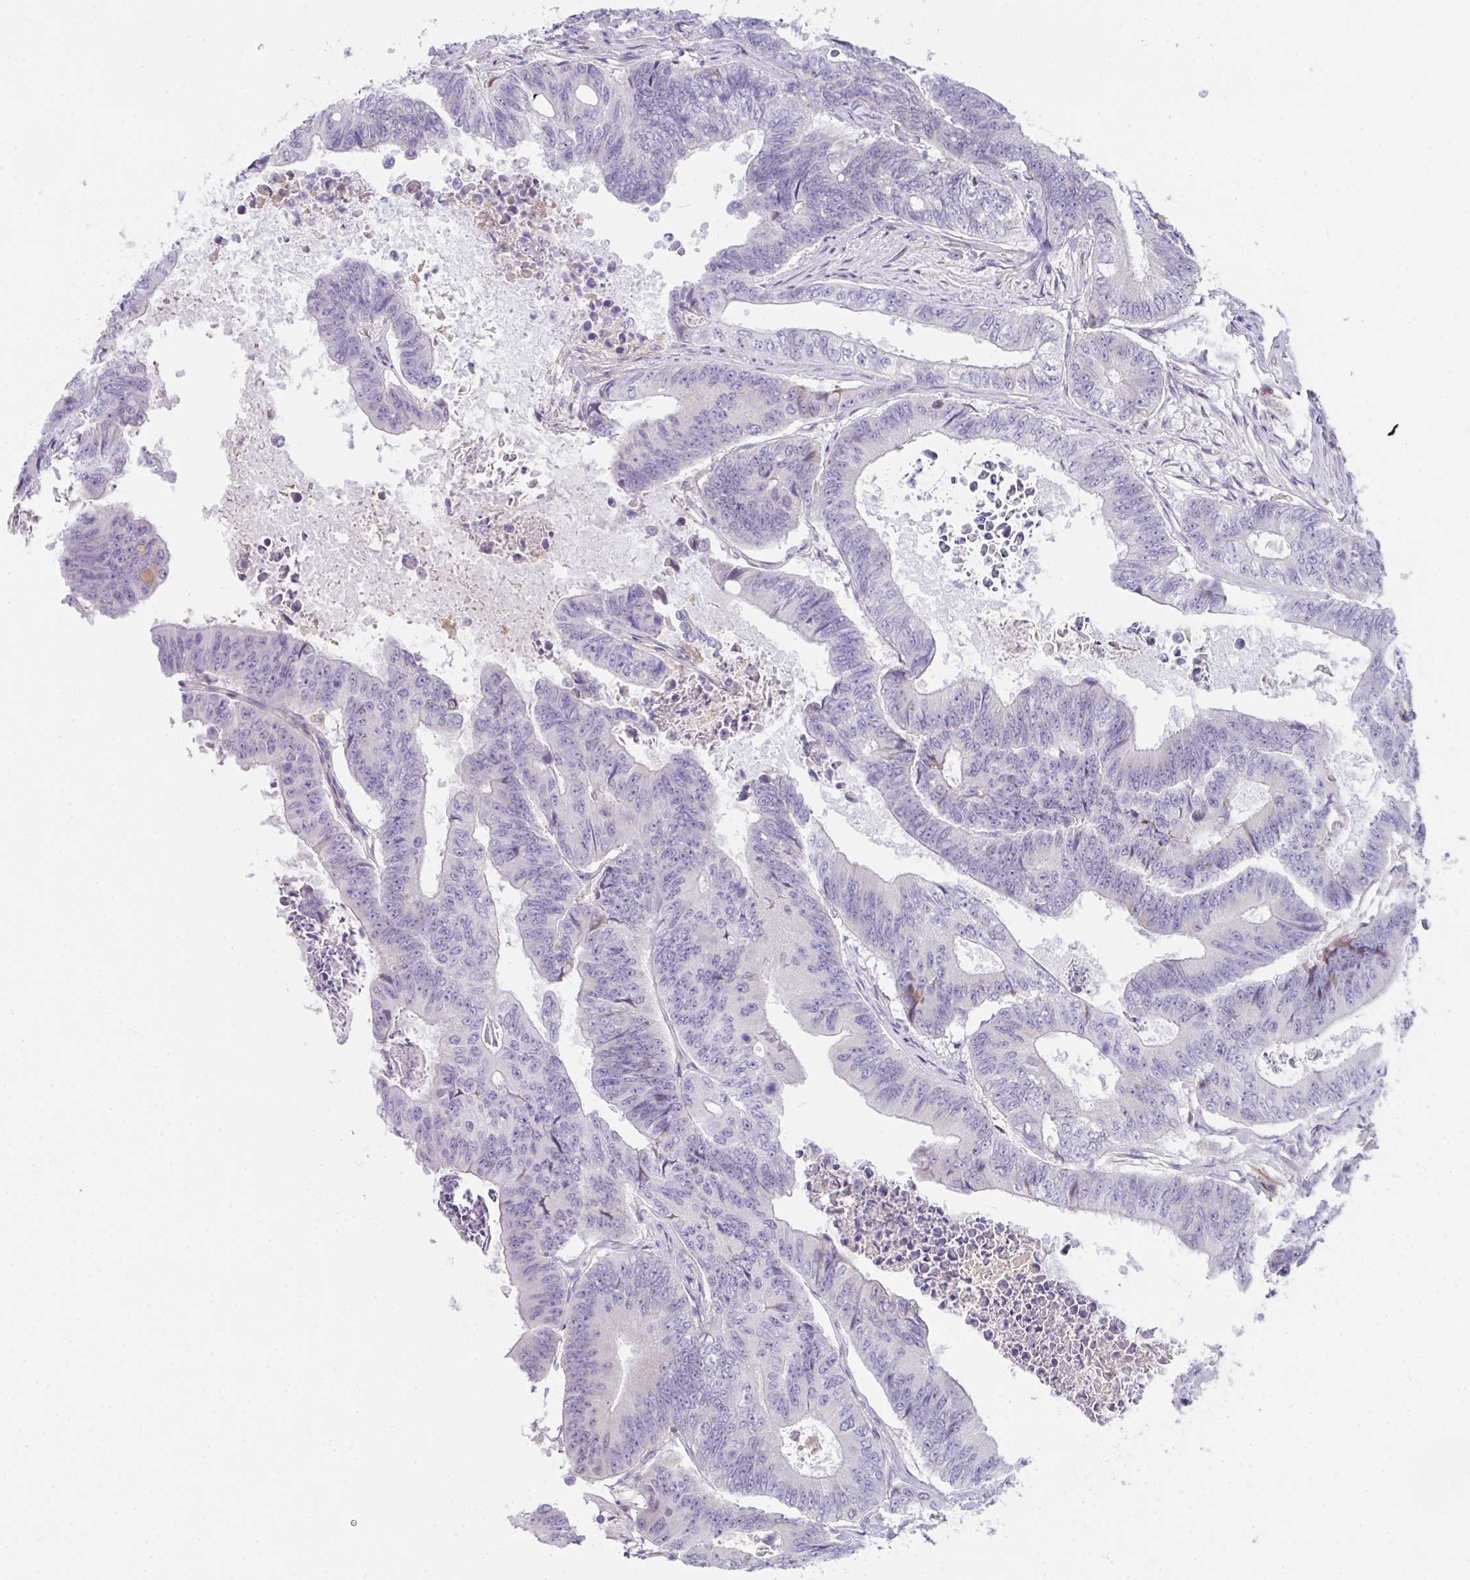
{"staining": {"intensity": "negative", "quantity": "none", "location": "none"}, "tissue": "colorectal cancer", "cell_type": "Tumor cells", "image_type": "cancer", "snomed": [{"axis": "morphology", "description": "Adenocarcinoma, NOS"}, {"axis": "topography", "description": "Colon"}], "caption": "The image demonstrates no significant staining in tumor cells of adenocarcinoma (colorectal). (DAB (3,3'-diaminobenzidine) immunohistochemistry (IHC), high magnification).", "gene": "COX7B", "patient": {"sex": "female", "age": 48}}